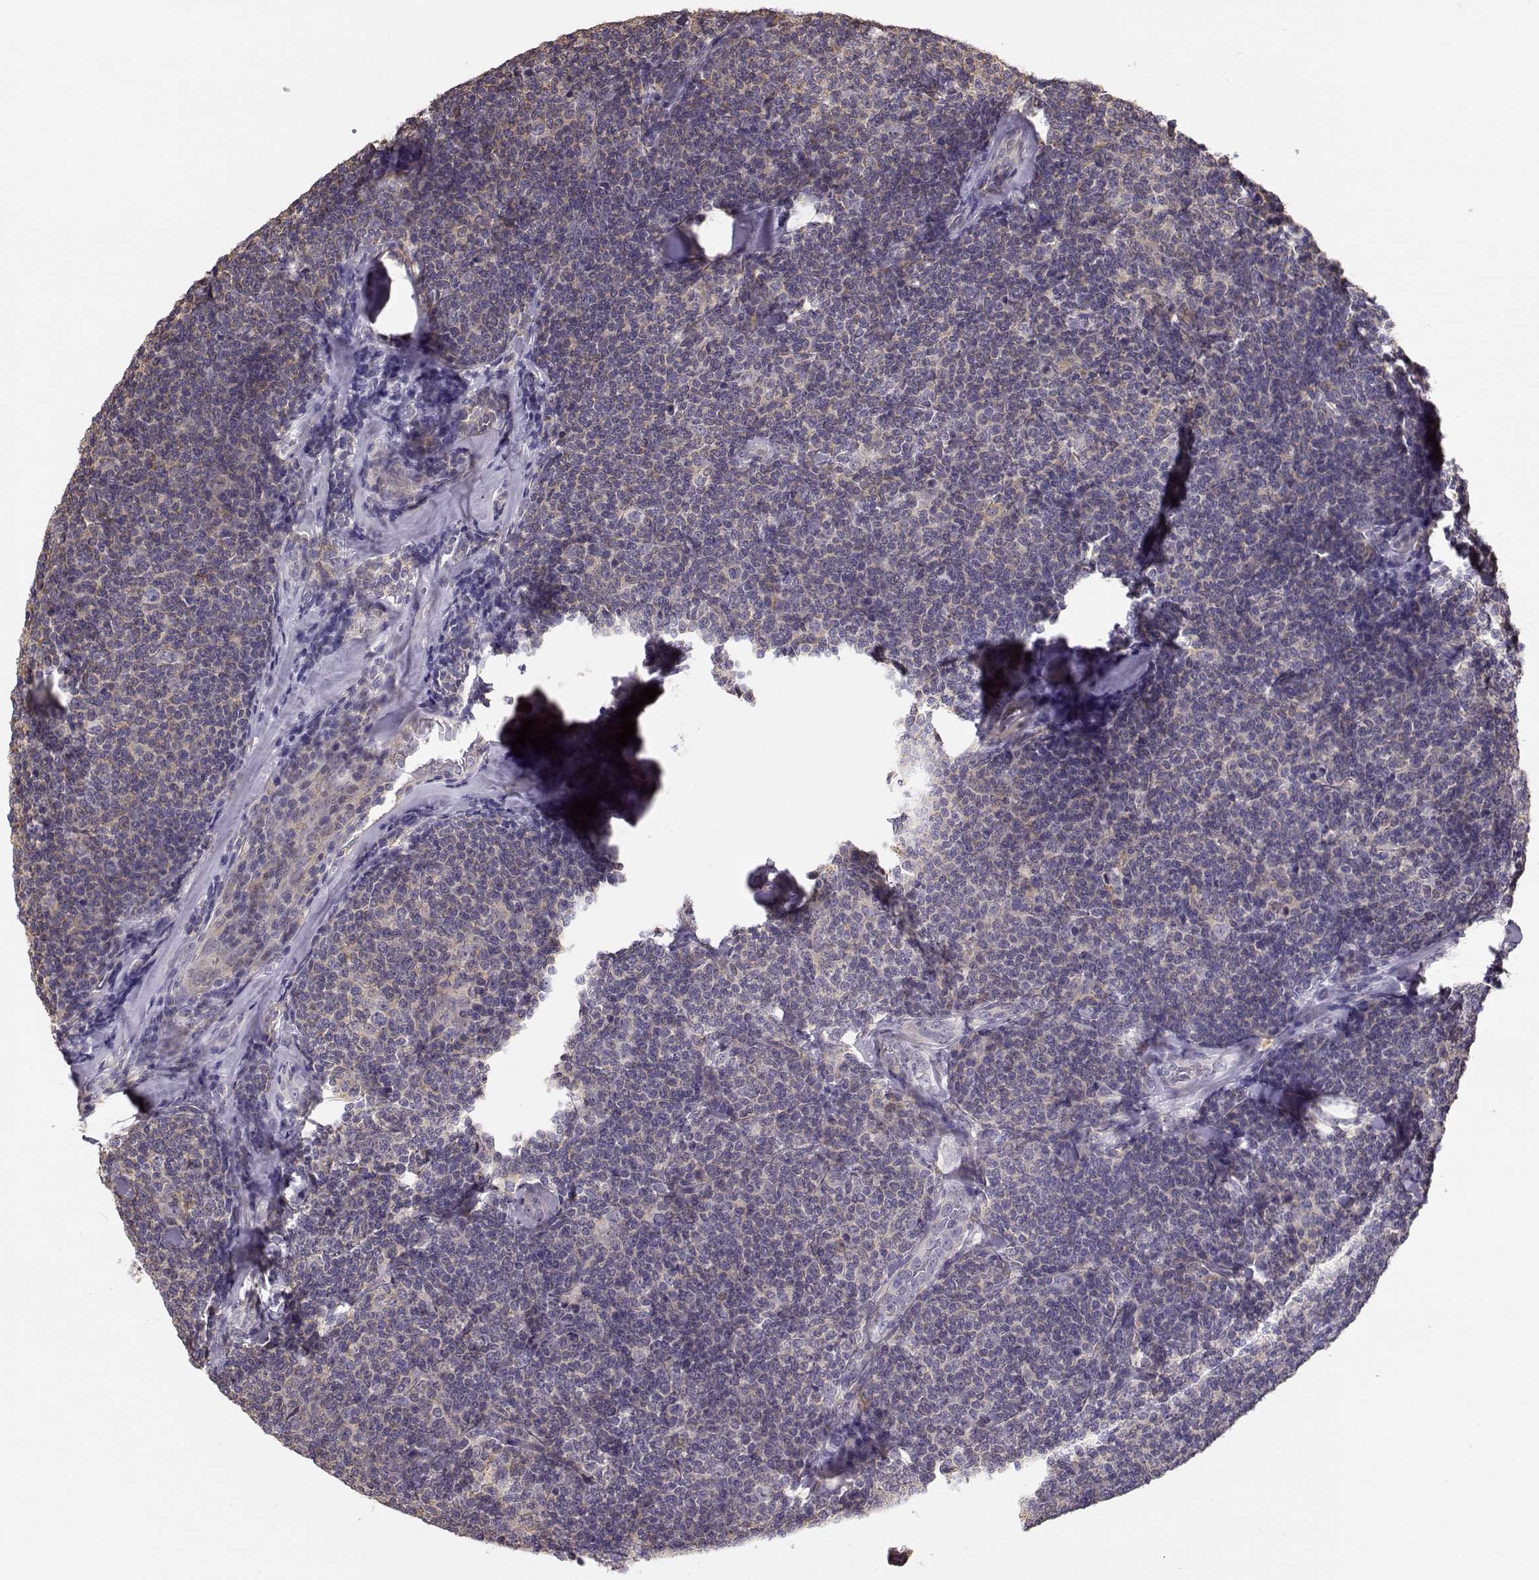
{"staining": {"intensity": "negative", "quantity": "none", "location": "none"}, "tissue": "lymphoma", "cell_type": "Tumor cells", "image_type": "cancer", "snomed": [{"axis": "morphology", "description": "Malignant lymphoma, non-Hodgkin's type, Low grade"}, {"axis": "topography", "description": "Lymph node"}], "caption": "Immunohistochemical staining of human low-grade malignant lymphoma, non-Hodgkin's type displays no significant positivity in tumor cells.", "gene": "DAPL1", "patient": {"sex": "female", "age": 56}}